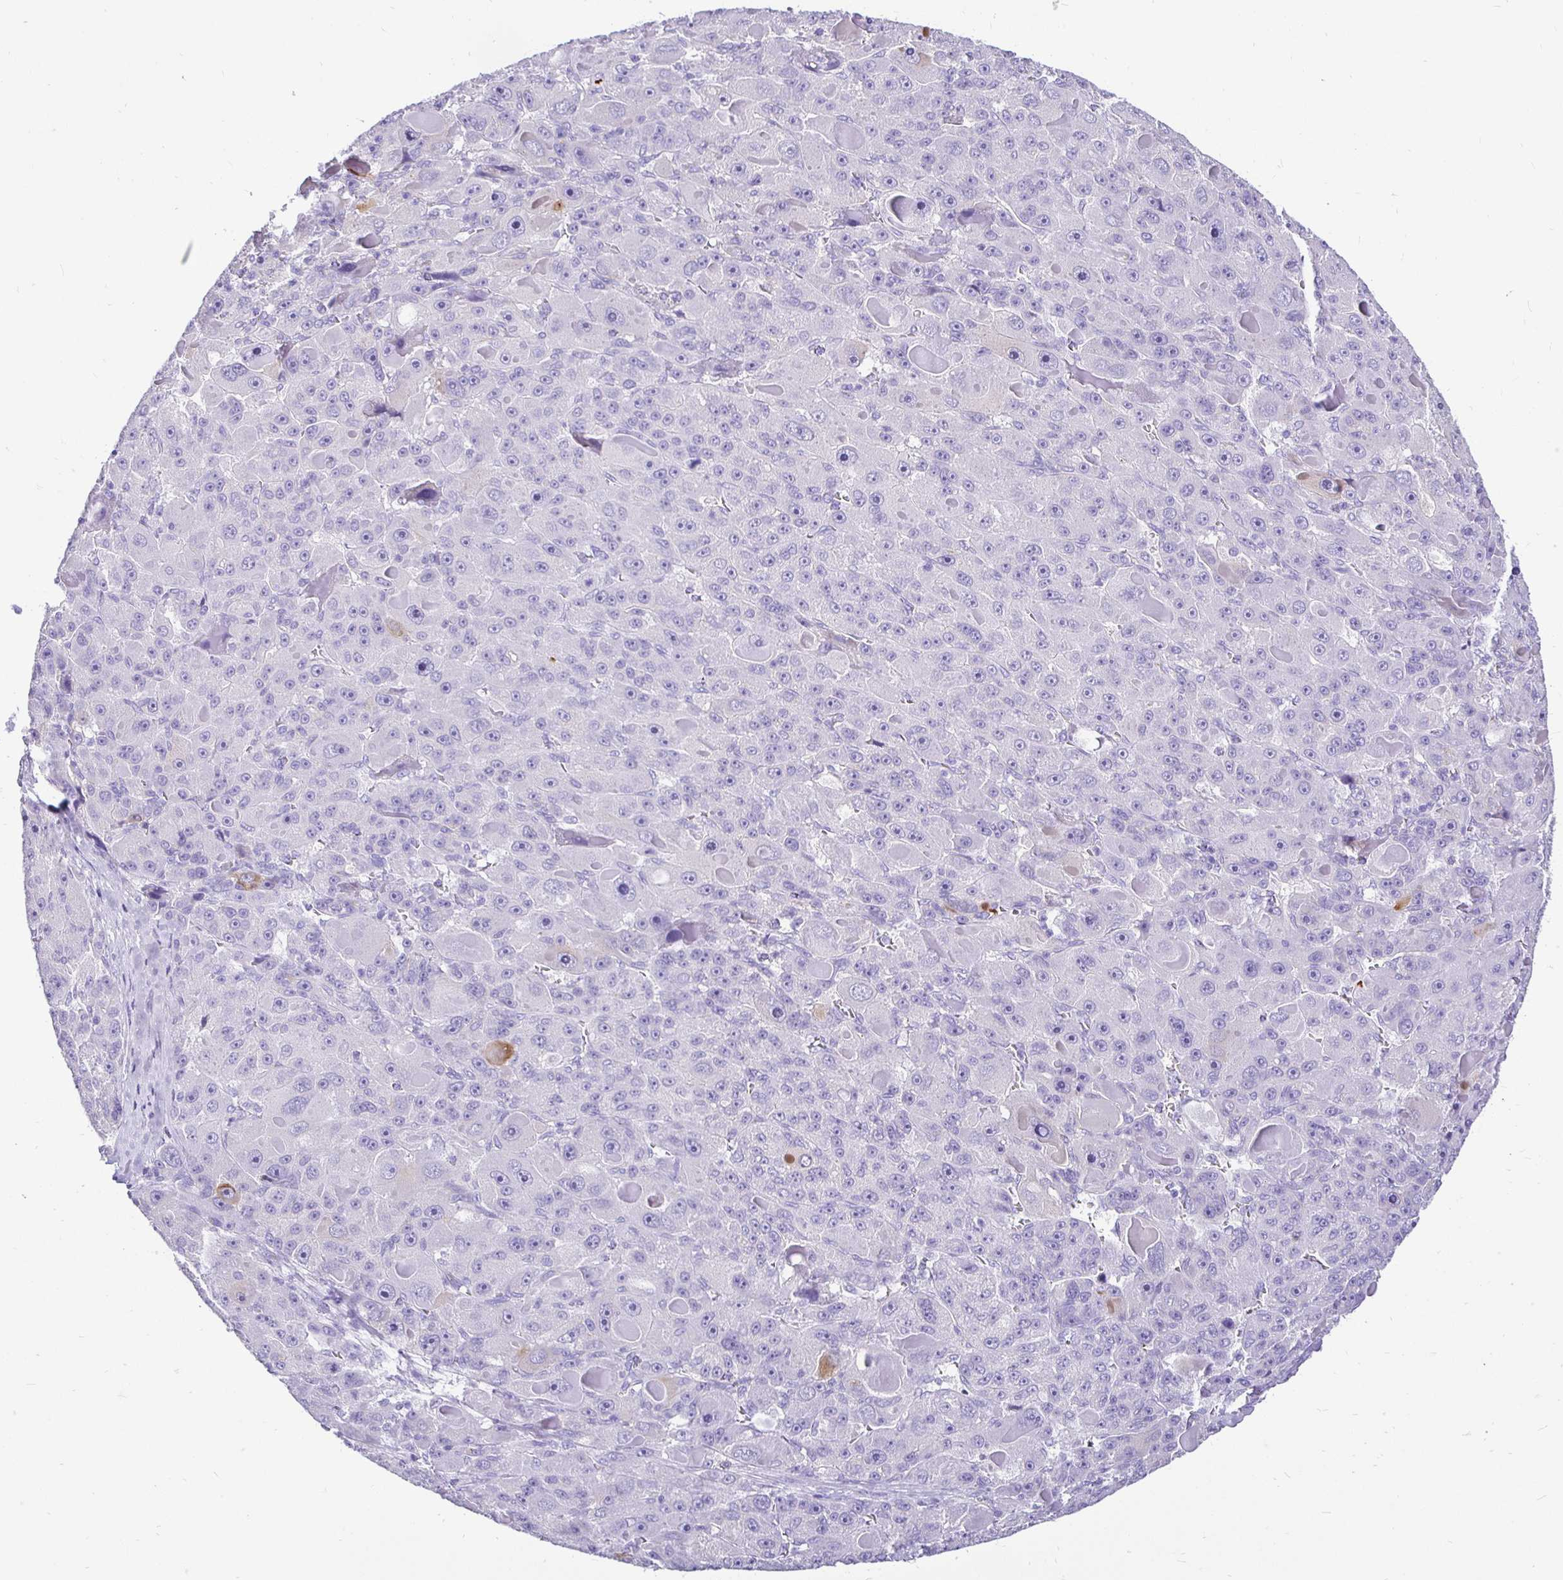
{"staining": {"intensity": "negative", "quantity": "none", "location": "none"}, "tissue": "liver cancer", "cell_type": "Tumor cells", "image_type": "cancer", "snomed": [{"axis": "morphology", "description": "Carcinoma, Hepatocellular, NOS"}, {"axis": "topography", "description": "Liver"}], "caption": "The micrograph displays no significant positivity in tumor cells of liver cancer (hepatocellular carcinoma).", "gene": "TAF1D", "patient": {"sex": "male", "age": 76}}